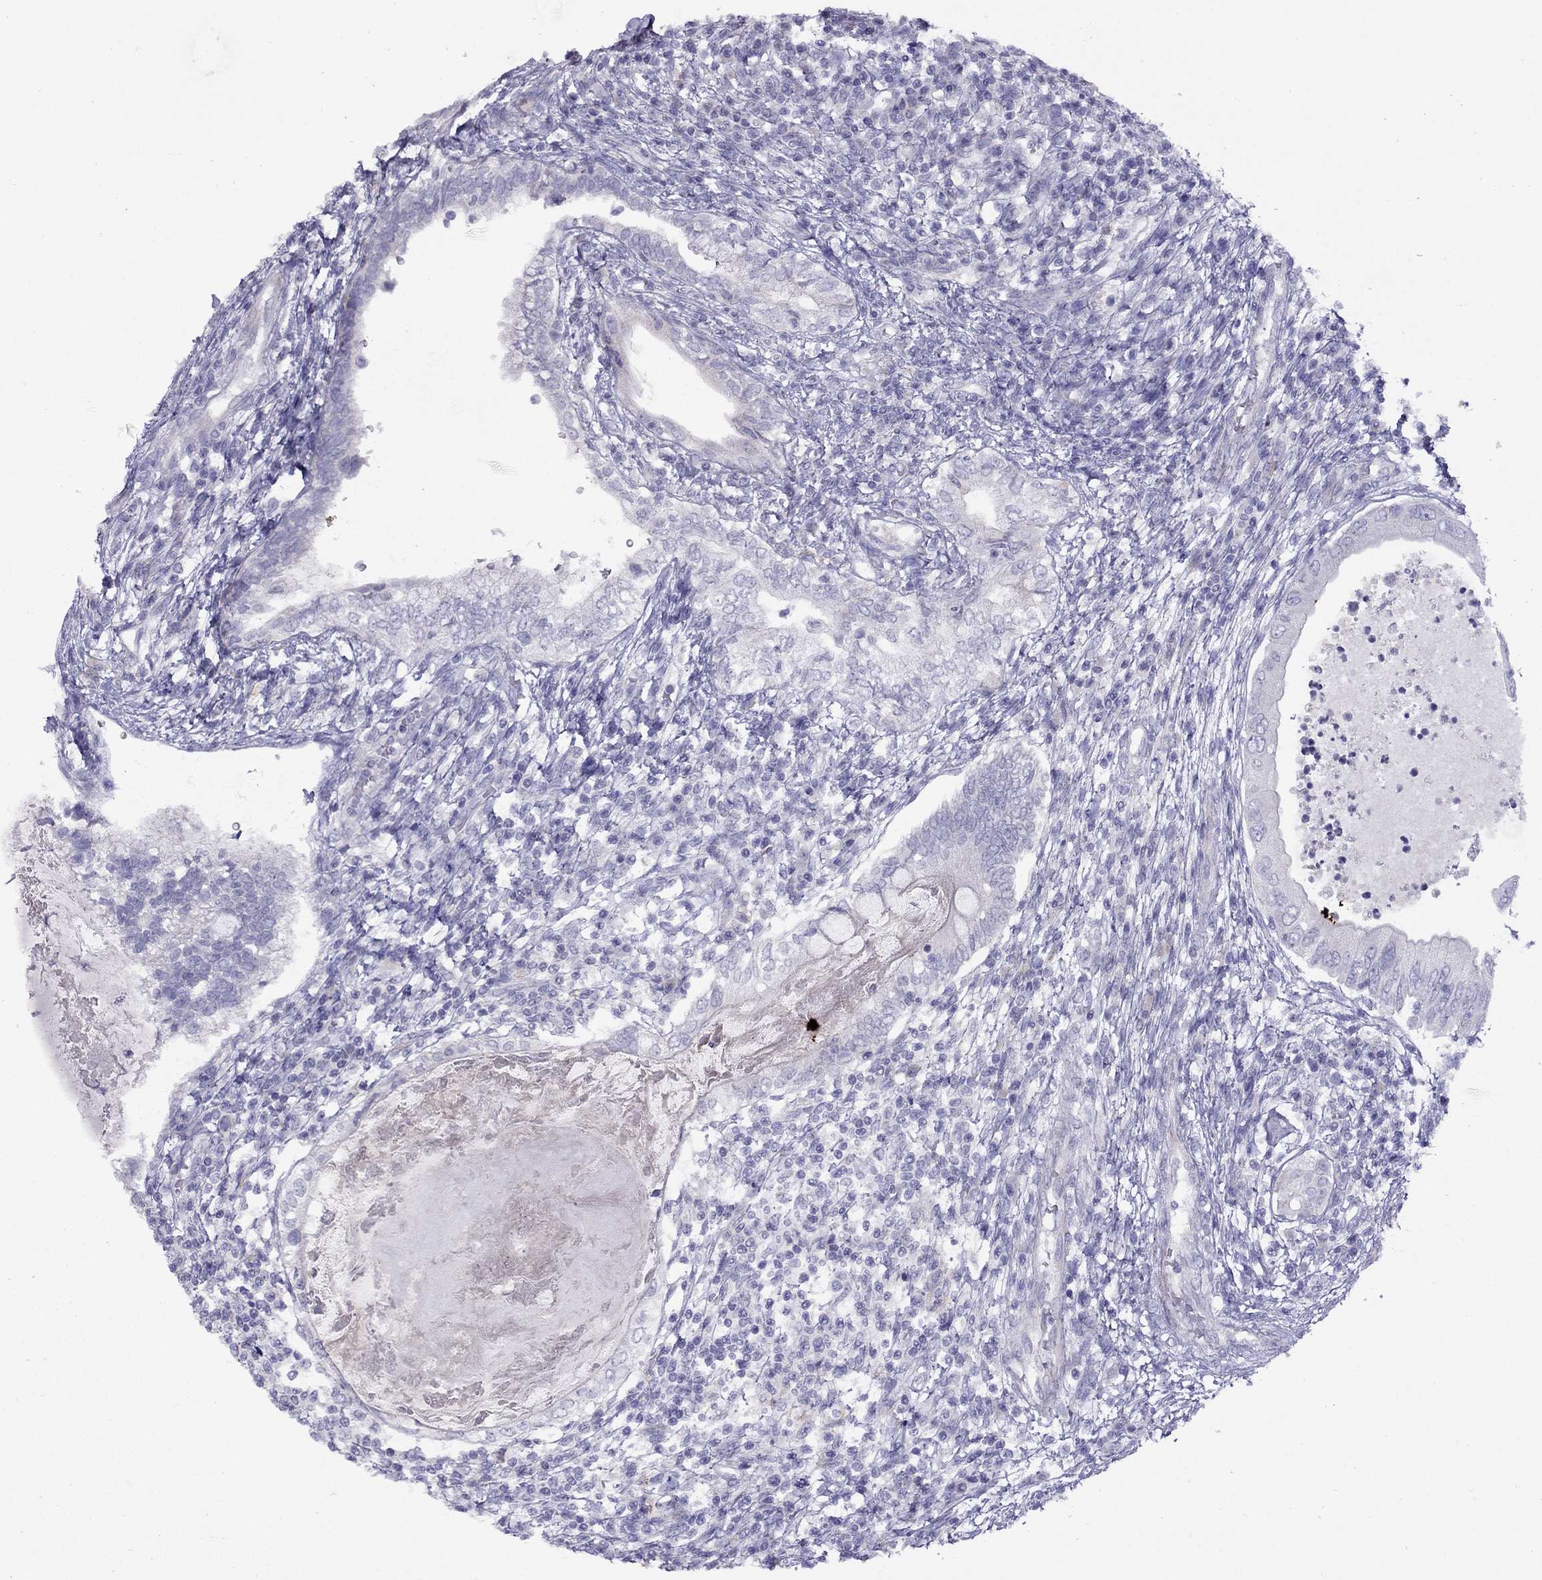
{"staining": {"intensity": "negative", "quantity": "none", "location": "none"}, "tissue": "testis cancer", "cell_type": "Tumor cells", "image_type": "cancer", "snomed": [{"axis": "morphology", "description": "Seminoma, NOS"}, {"axis": "morphology", "description": "Carcinoma, Embryonal, NOS"}, {"axis": "topography", "description": "Testis"}], "caption": "The histopathology image demonstrates no significant staining in tumor cells of testis cancer (embryonal carcinoma).", "gene": "CPNE4", "patient": {"sex": "male", "age": 41}}